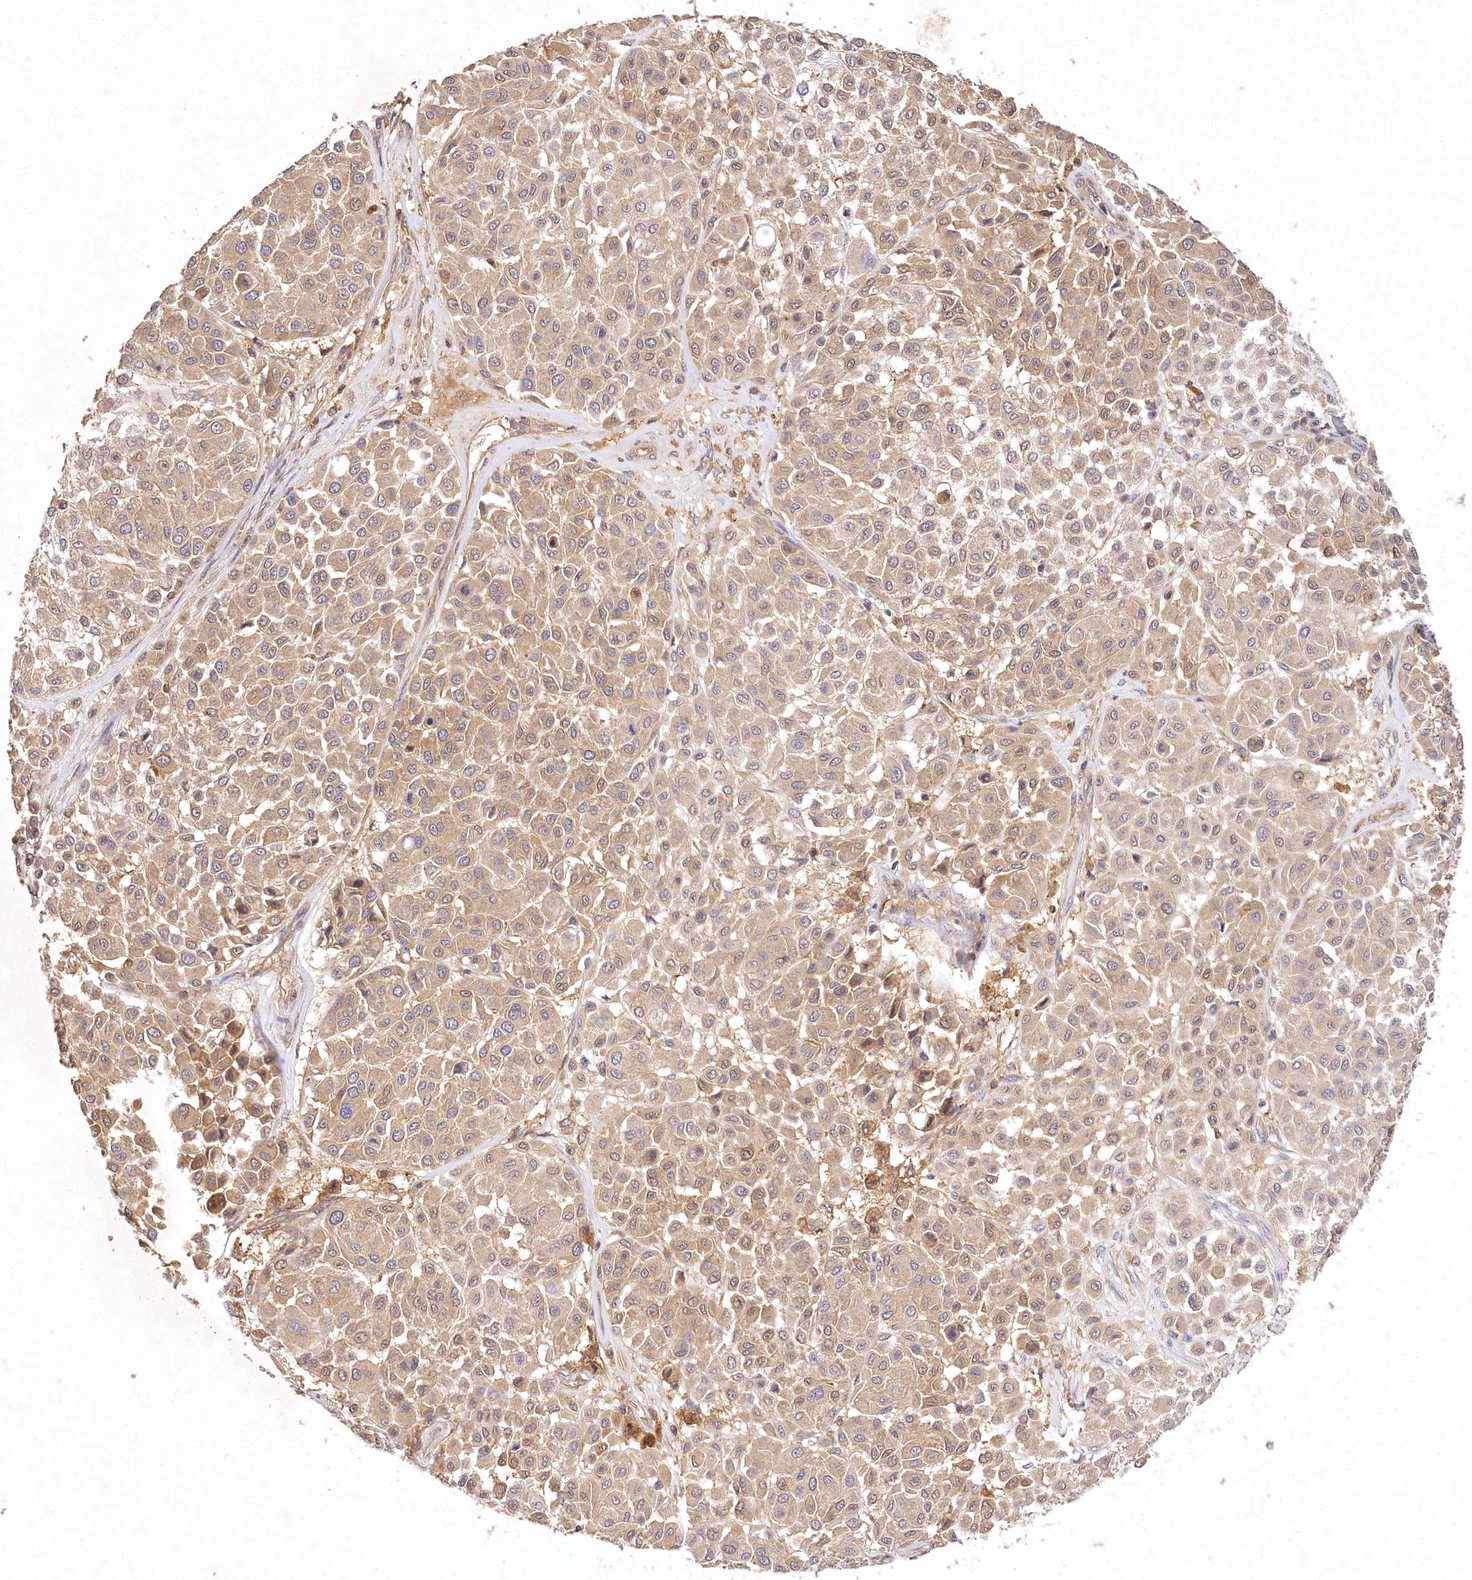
{"staining": {"intensity": "moderate", "quantity": ">75%", "location": "cytoplasmic/membranous"}, "tissue": "melanoma", "cell_type": "Tumor cells", "image_type": "cancer", "snomed": [{"axis": "morphology", "description": "Malignant melanoma, Metastatic site"}, {"axis": "topography", "description": "Soft tissue"}], "caption": "A medium amount of moderate cytoplasmic/membranous positivity is appreciated in approximately >75% of tumor cells in melanoma tissue.", "gene": "LSS", "patient": {"sex": "male", "age": 41}}